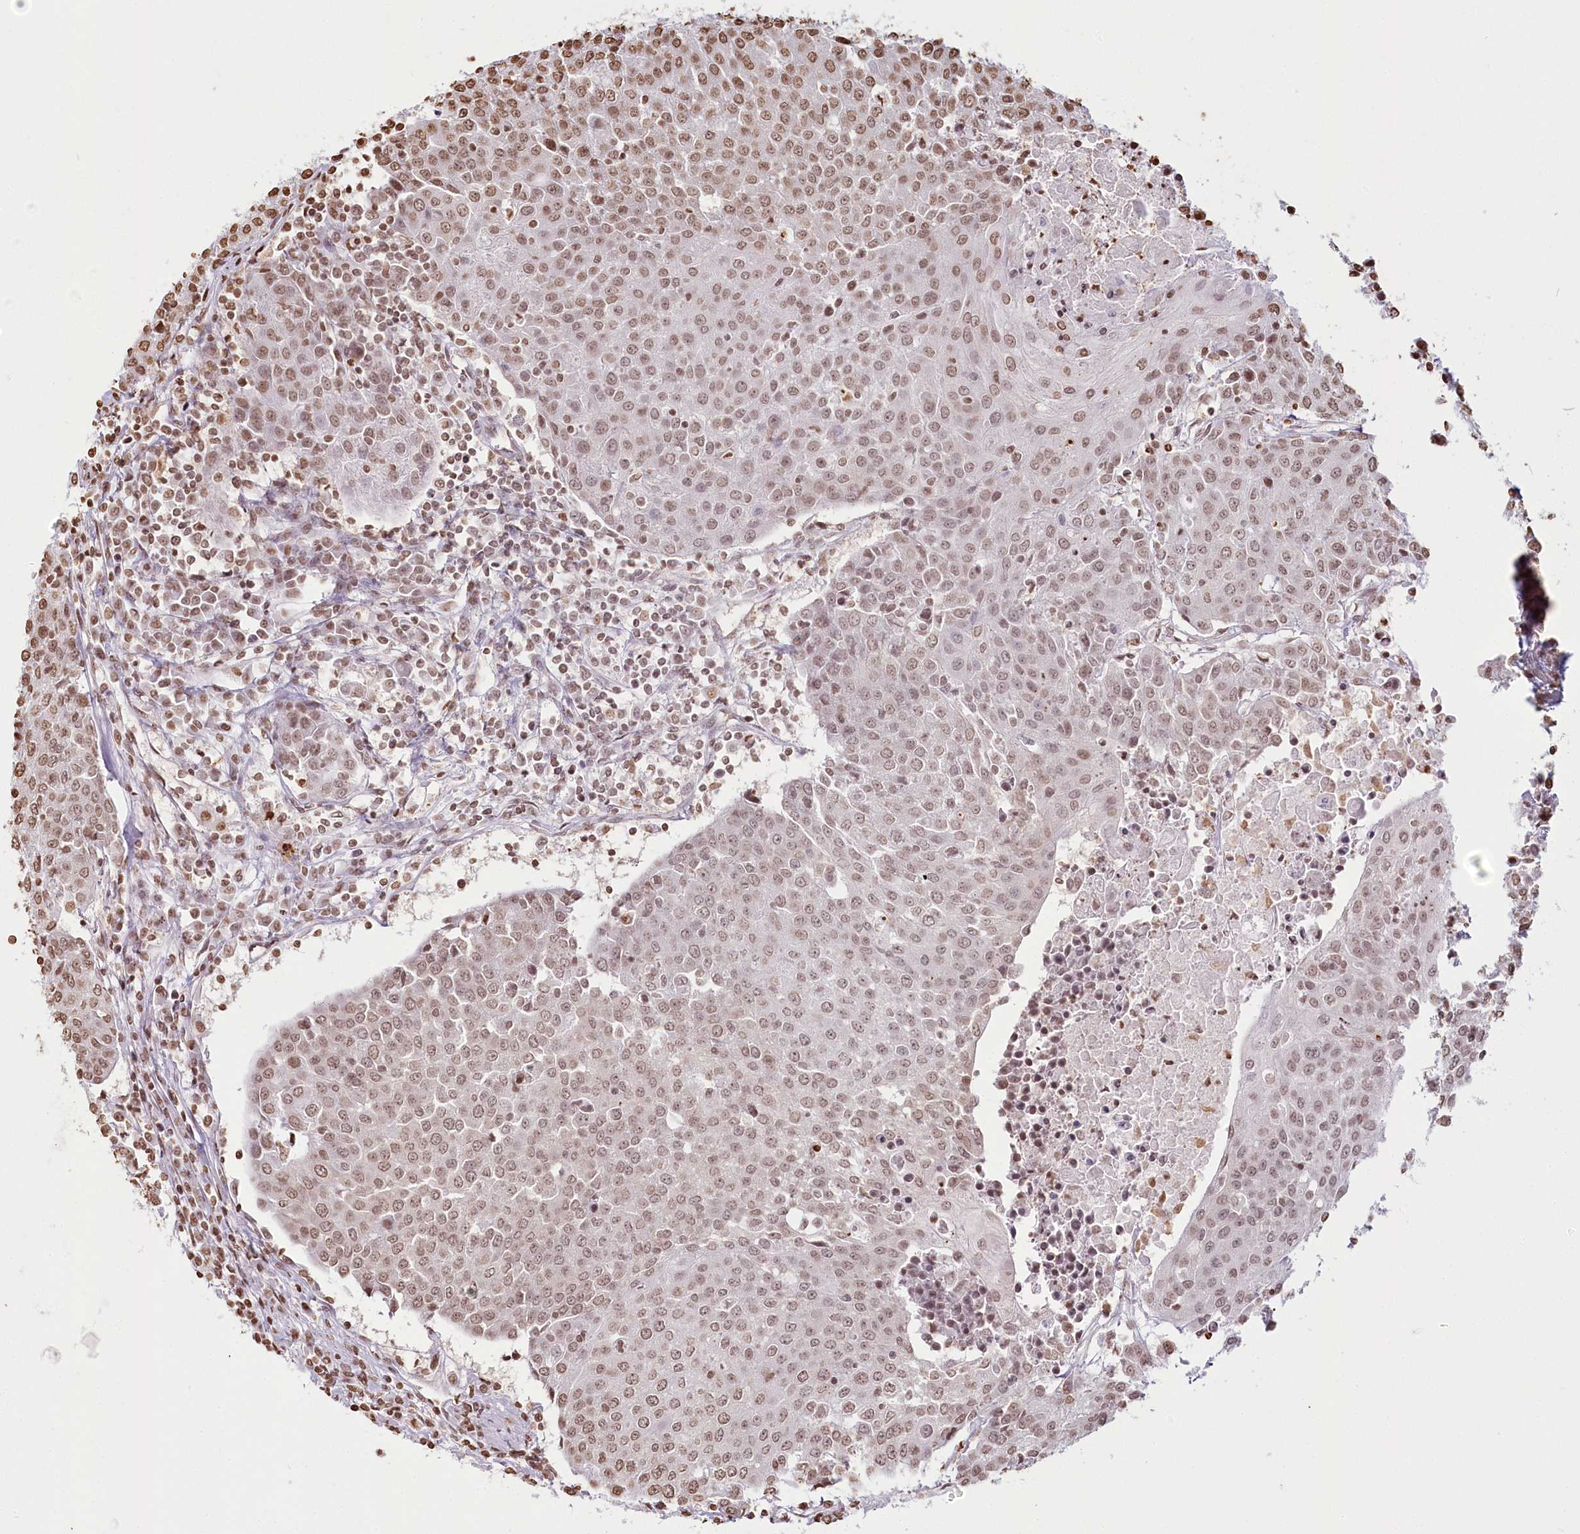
{"staining": {"intensity": "moderate", "quantity": ">75%", "location": "nuclear"}, "tissue": "urothelial cancer", "cell_type": "Tumor cells", "image_type": "cancer", "snomed": [{"axis": "morphology", "description": "Urothelial carcinoma, High grade"}, {"axis": "topography", "description": "Urinary bladder"}], "caption": "Tumor cells exhibit medium levels of moderate nuclear expression in approximately >75% of cells in urothelial cancer.", "gene": "FAM13A", "patient": {"sex": "female", "age": 85}}